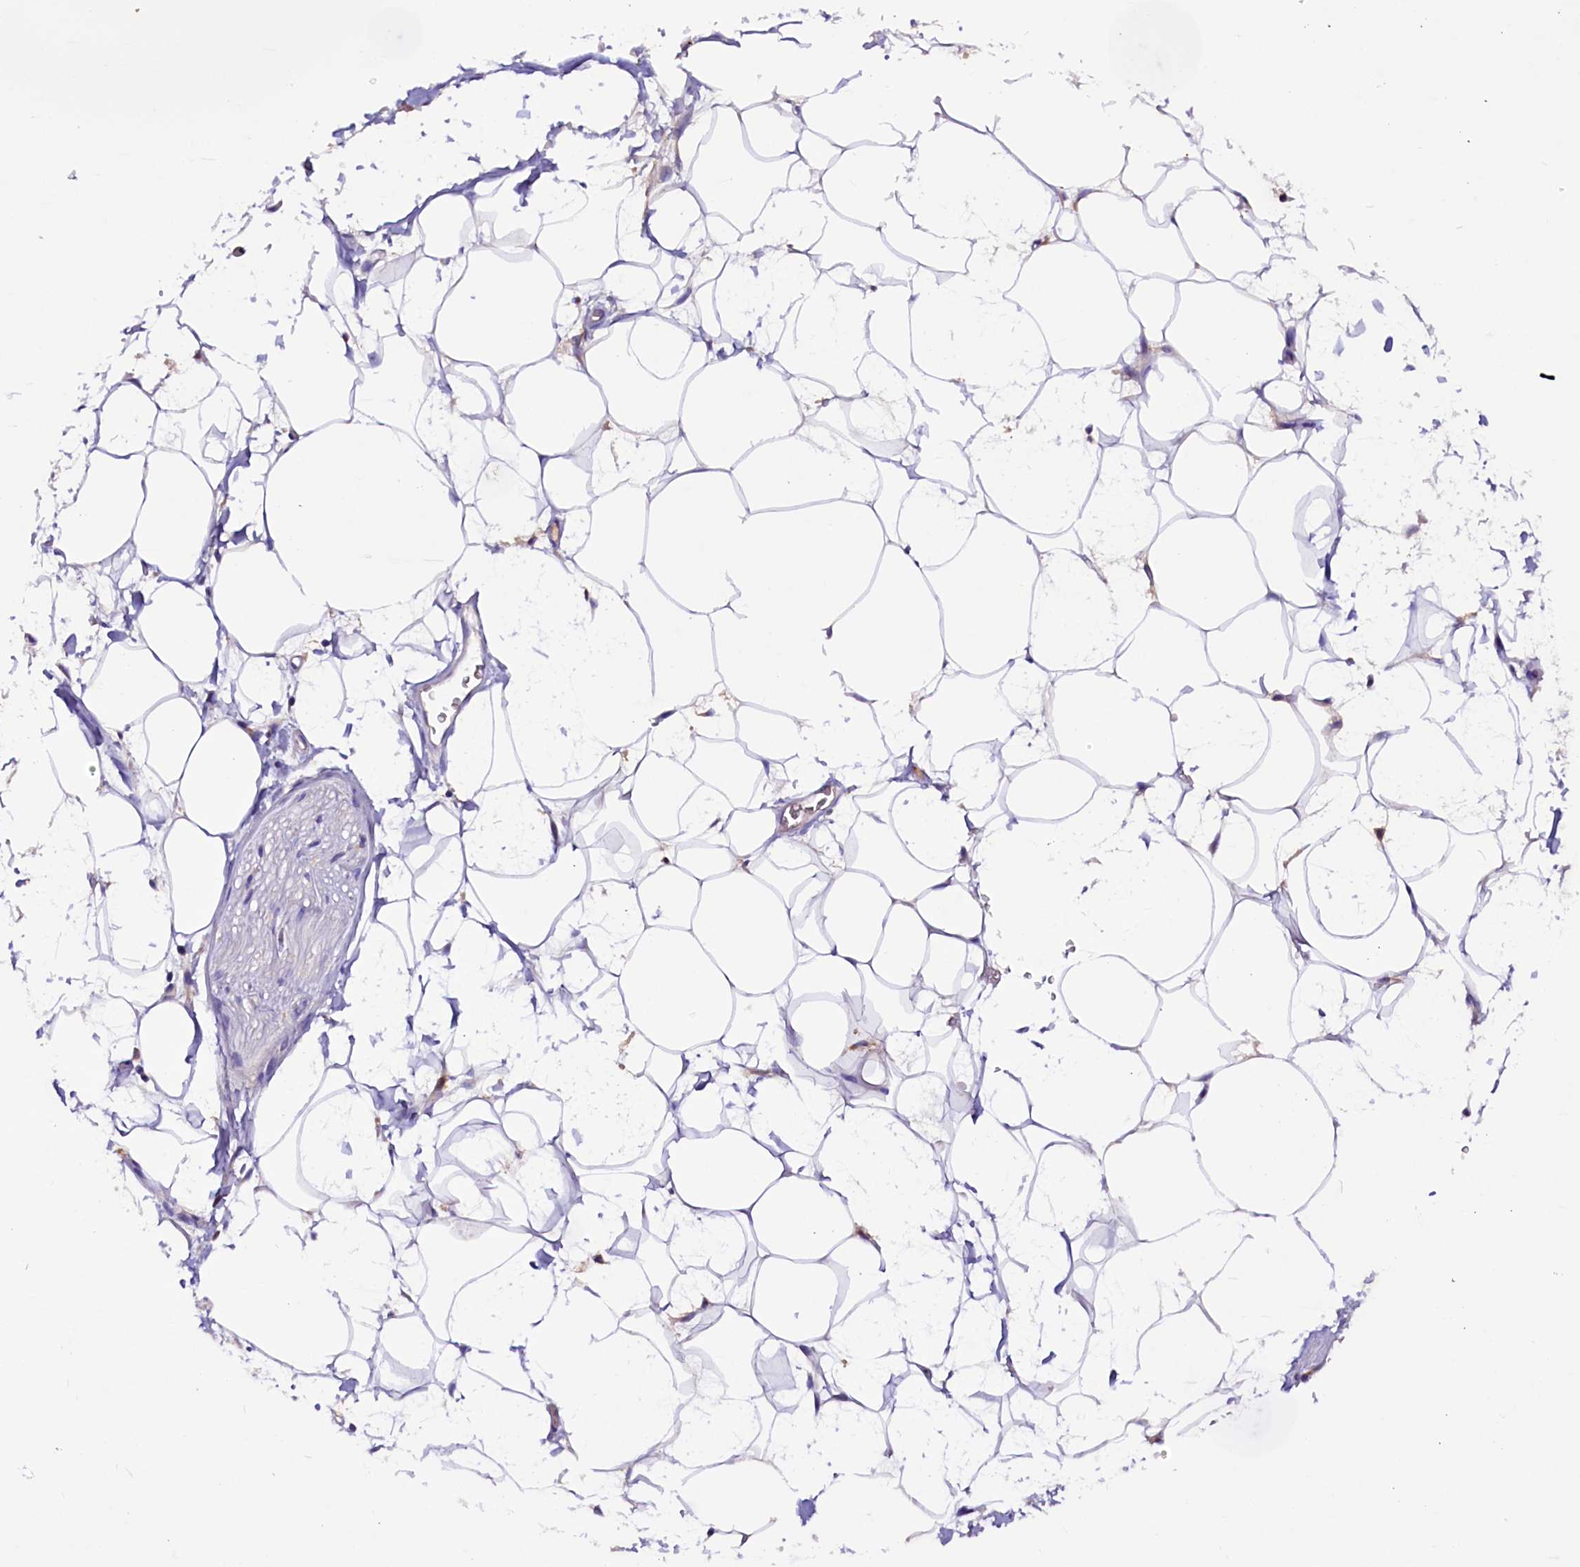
{"staining": {"intensity": "negative", "quantity": "none", "location": "none"}, "tissue": "adipose tissue", "cell_type": "Adipocytes", "image_type": "normal", "snomed": [{"axis": "morphology", "description": "Normal tissue, NOS"}, {"axis": "morphology", "description": "Adenocarcinoma, NOS"}, {"axis": "topography", "description": "Rectum"}, {"axis": "topography", "description": "Vagina"}, {"axis": "topography", "description": "Peripheral nerve tissue"}], "caption": "IHC photomicrograph of unremarkable adipose tissue: human adipose tissue stained with DAB (3,3'-diaminobenzidine) exhibits no significant protein positivity in adipocytes. (DAB immunohistochemistry, high magnification).", "gene": "CCBE1", "patient": {"sex": "female", "age": 71}}